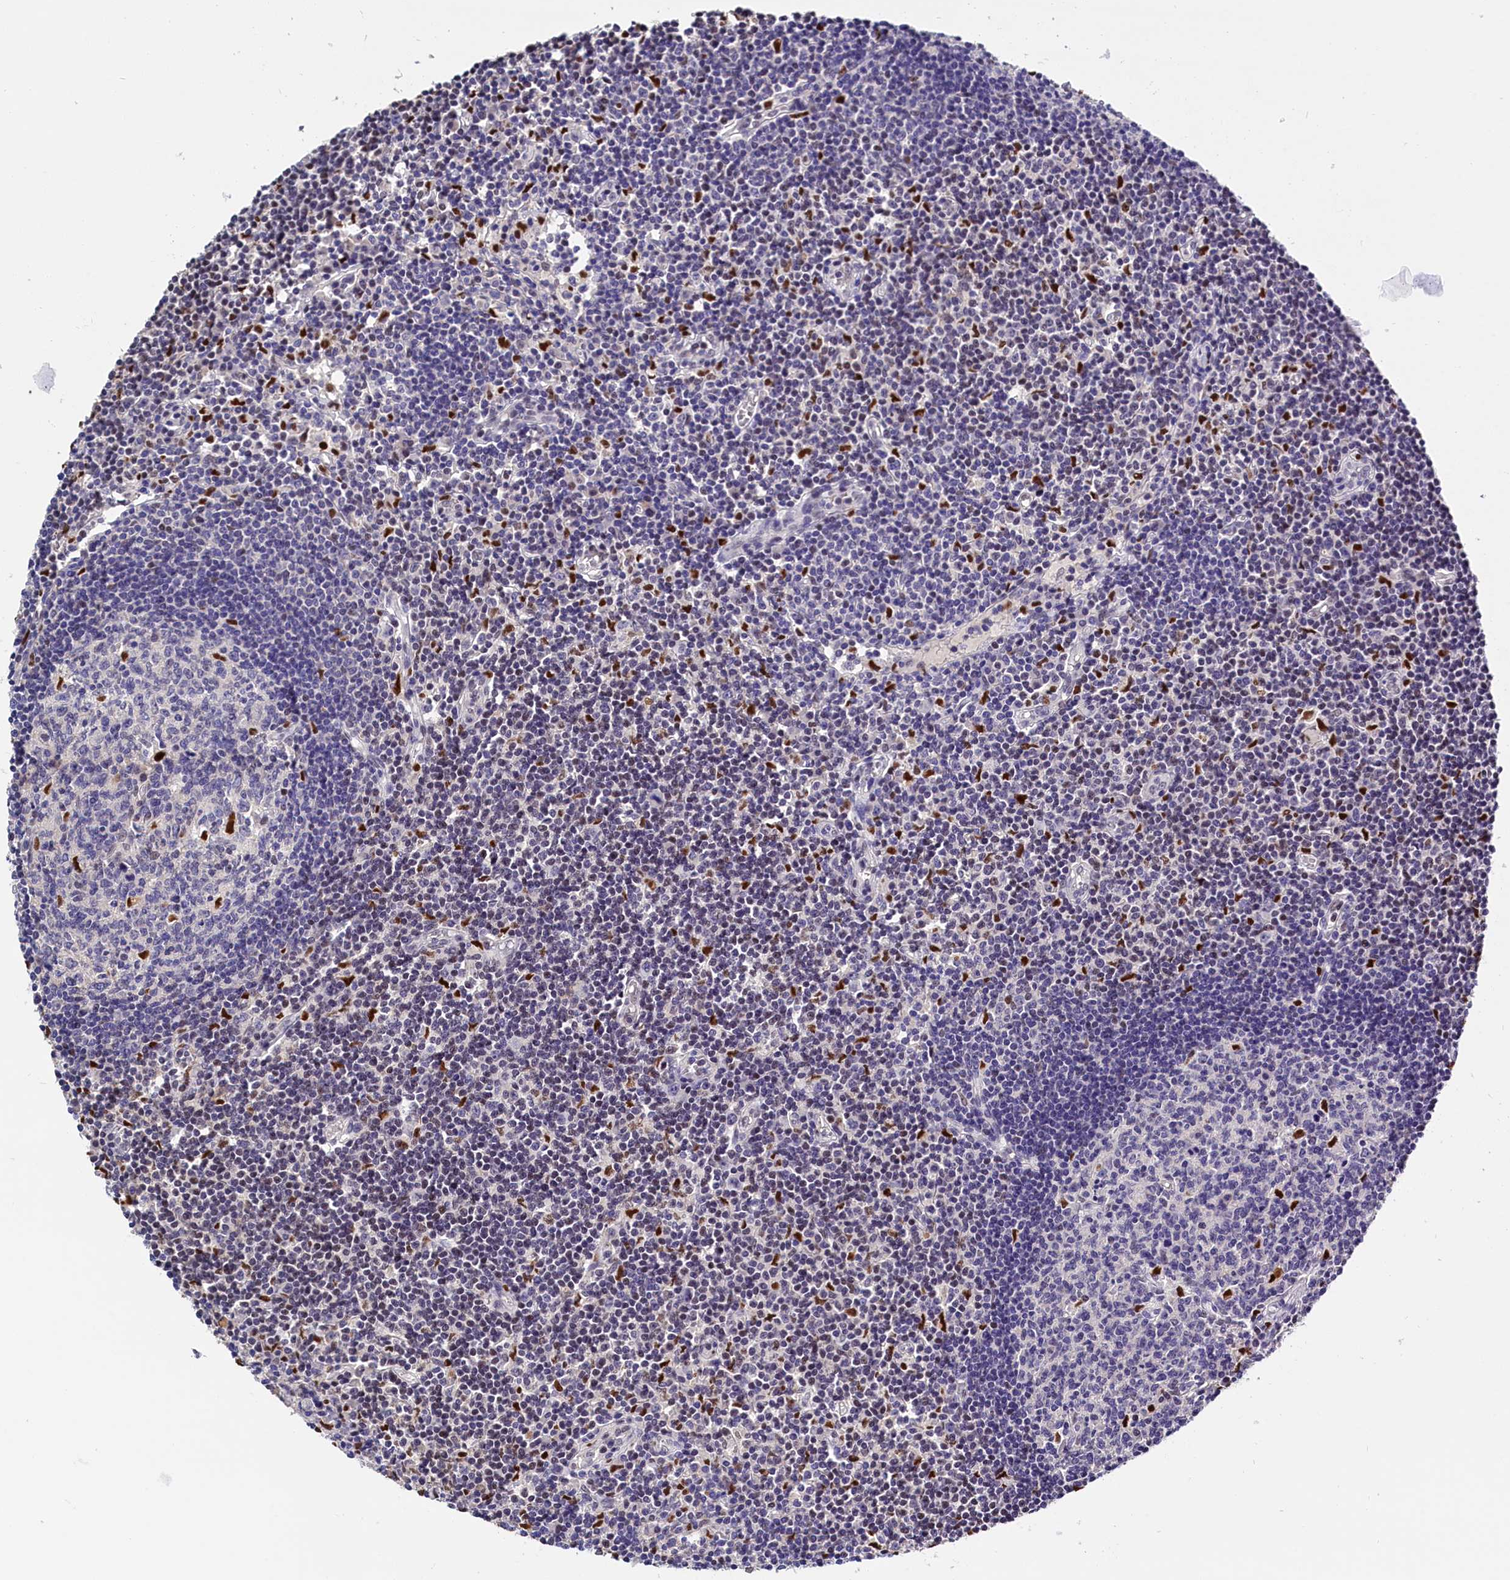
{"staining": {"intensity": "negative", "quantity": "none", "location": "none"}, "tissue": "lymph node", "cell_type": "Germinal center cells", "image_type": "normal", "snomed": [{"axis": "morphology", "description": "Normal tissue, NOS"}, {"axis": "topography", "description": "Lymph node"}], "caption": "A micrograph of lymph node stained for a protein exhibits no brown staining in germinal center cells. (DAB (3,3'-diaminobenzidine) immunohistochemistry visualized using brightfield microscopy, high magnification).", "gene": "BTBD9", "patient": {"sex": "female", "age": 55}}